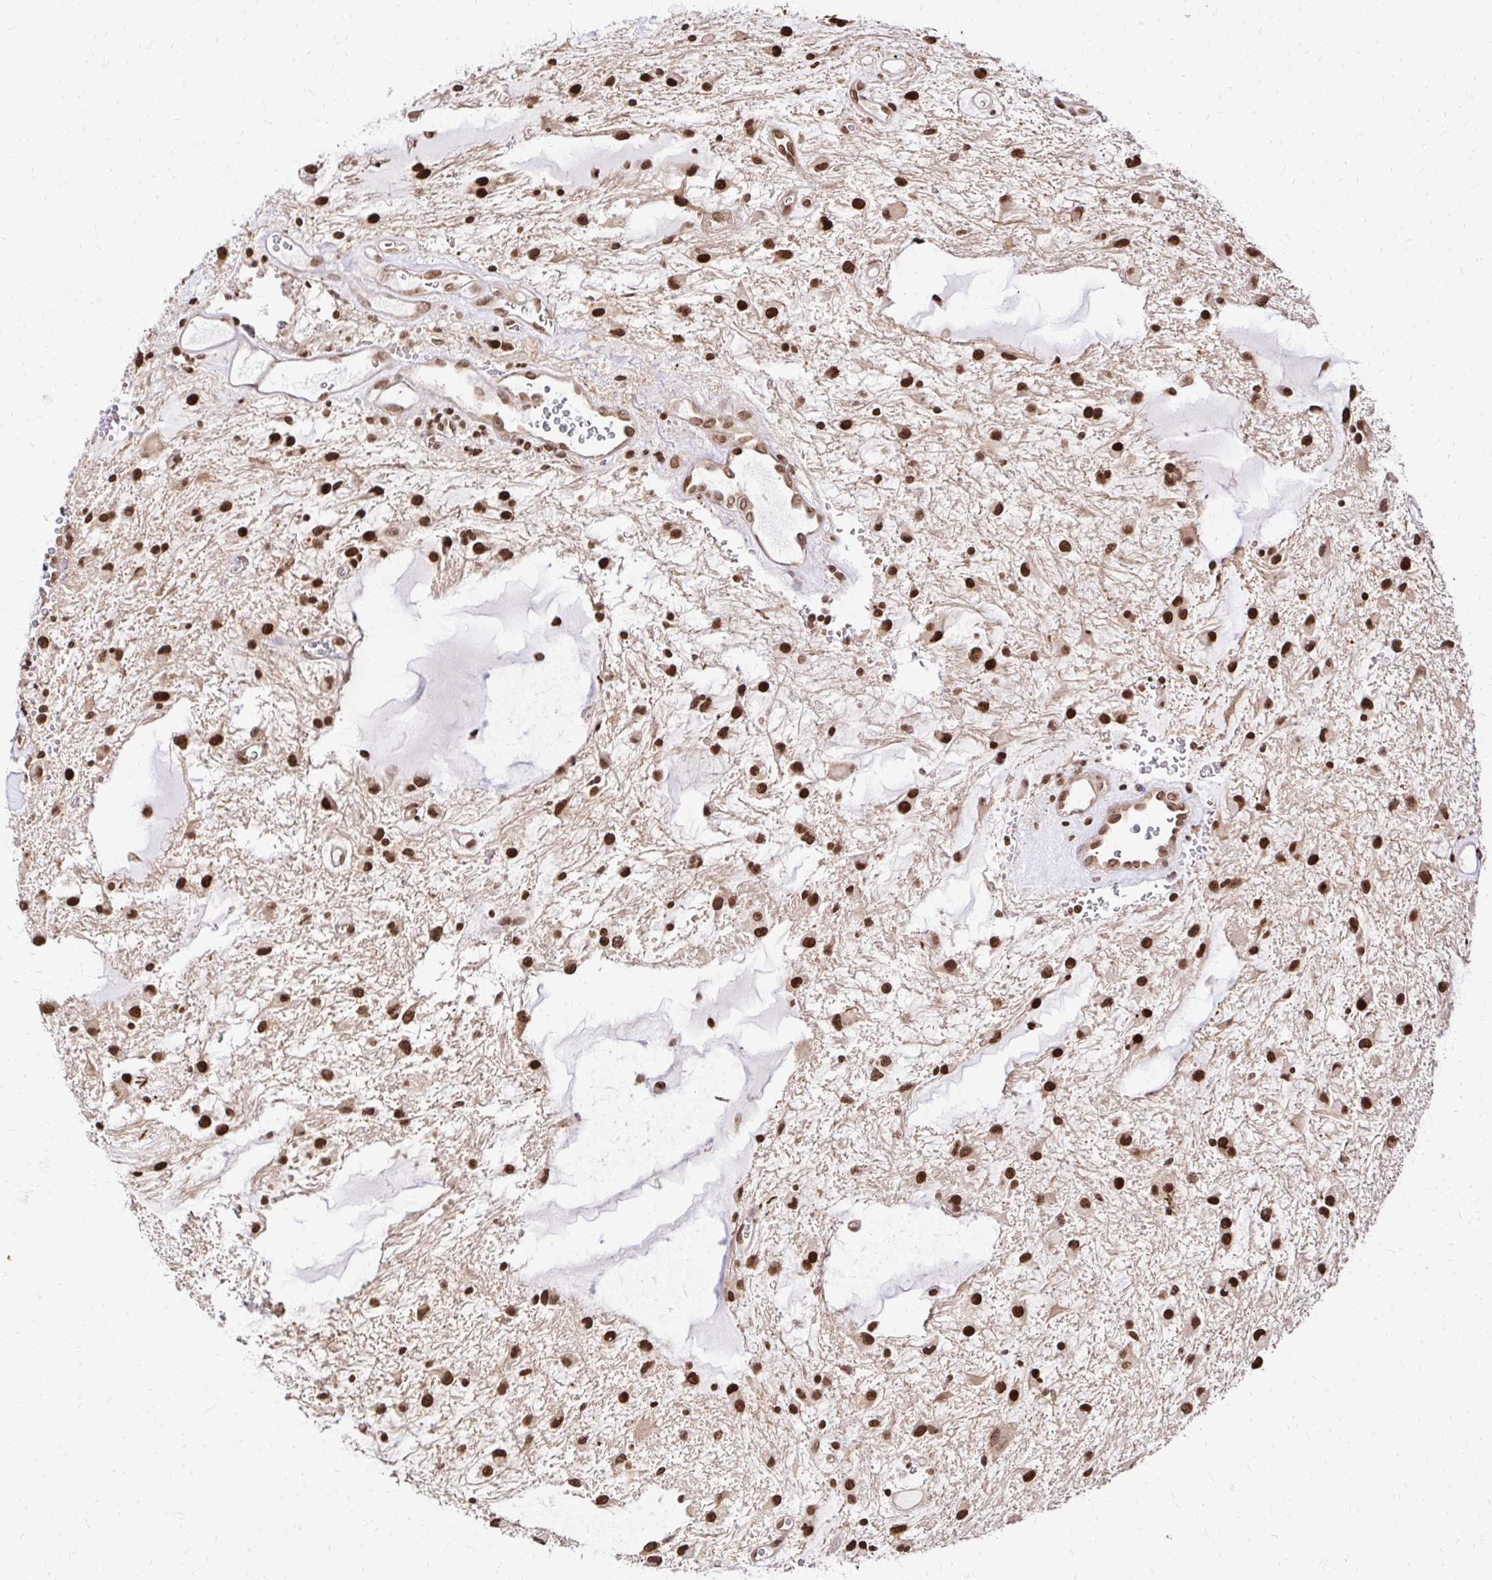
{"staining": {"intensity": "strong", "quantity": ">75%", "location": "nuclear"}, "tissue": "glioma", "cell_type": "Tumor cells", "image_type": "cancer", "snomed": [{"axis": "morphology", "description": "Glioma, malignant, Low grade"}, {"axis": "topography", "description": "Cerebellum"}], "caption": "This image demonstrates glioma stained with immunohistochemistry to label a protein in brown. The nuclear of tumor cells show strong positivity for the protein. Nuclei are counter-stained blue.", "gene": "GLYR1", "patient": {"sex": "female", "age": 14}}